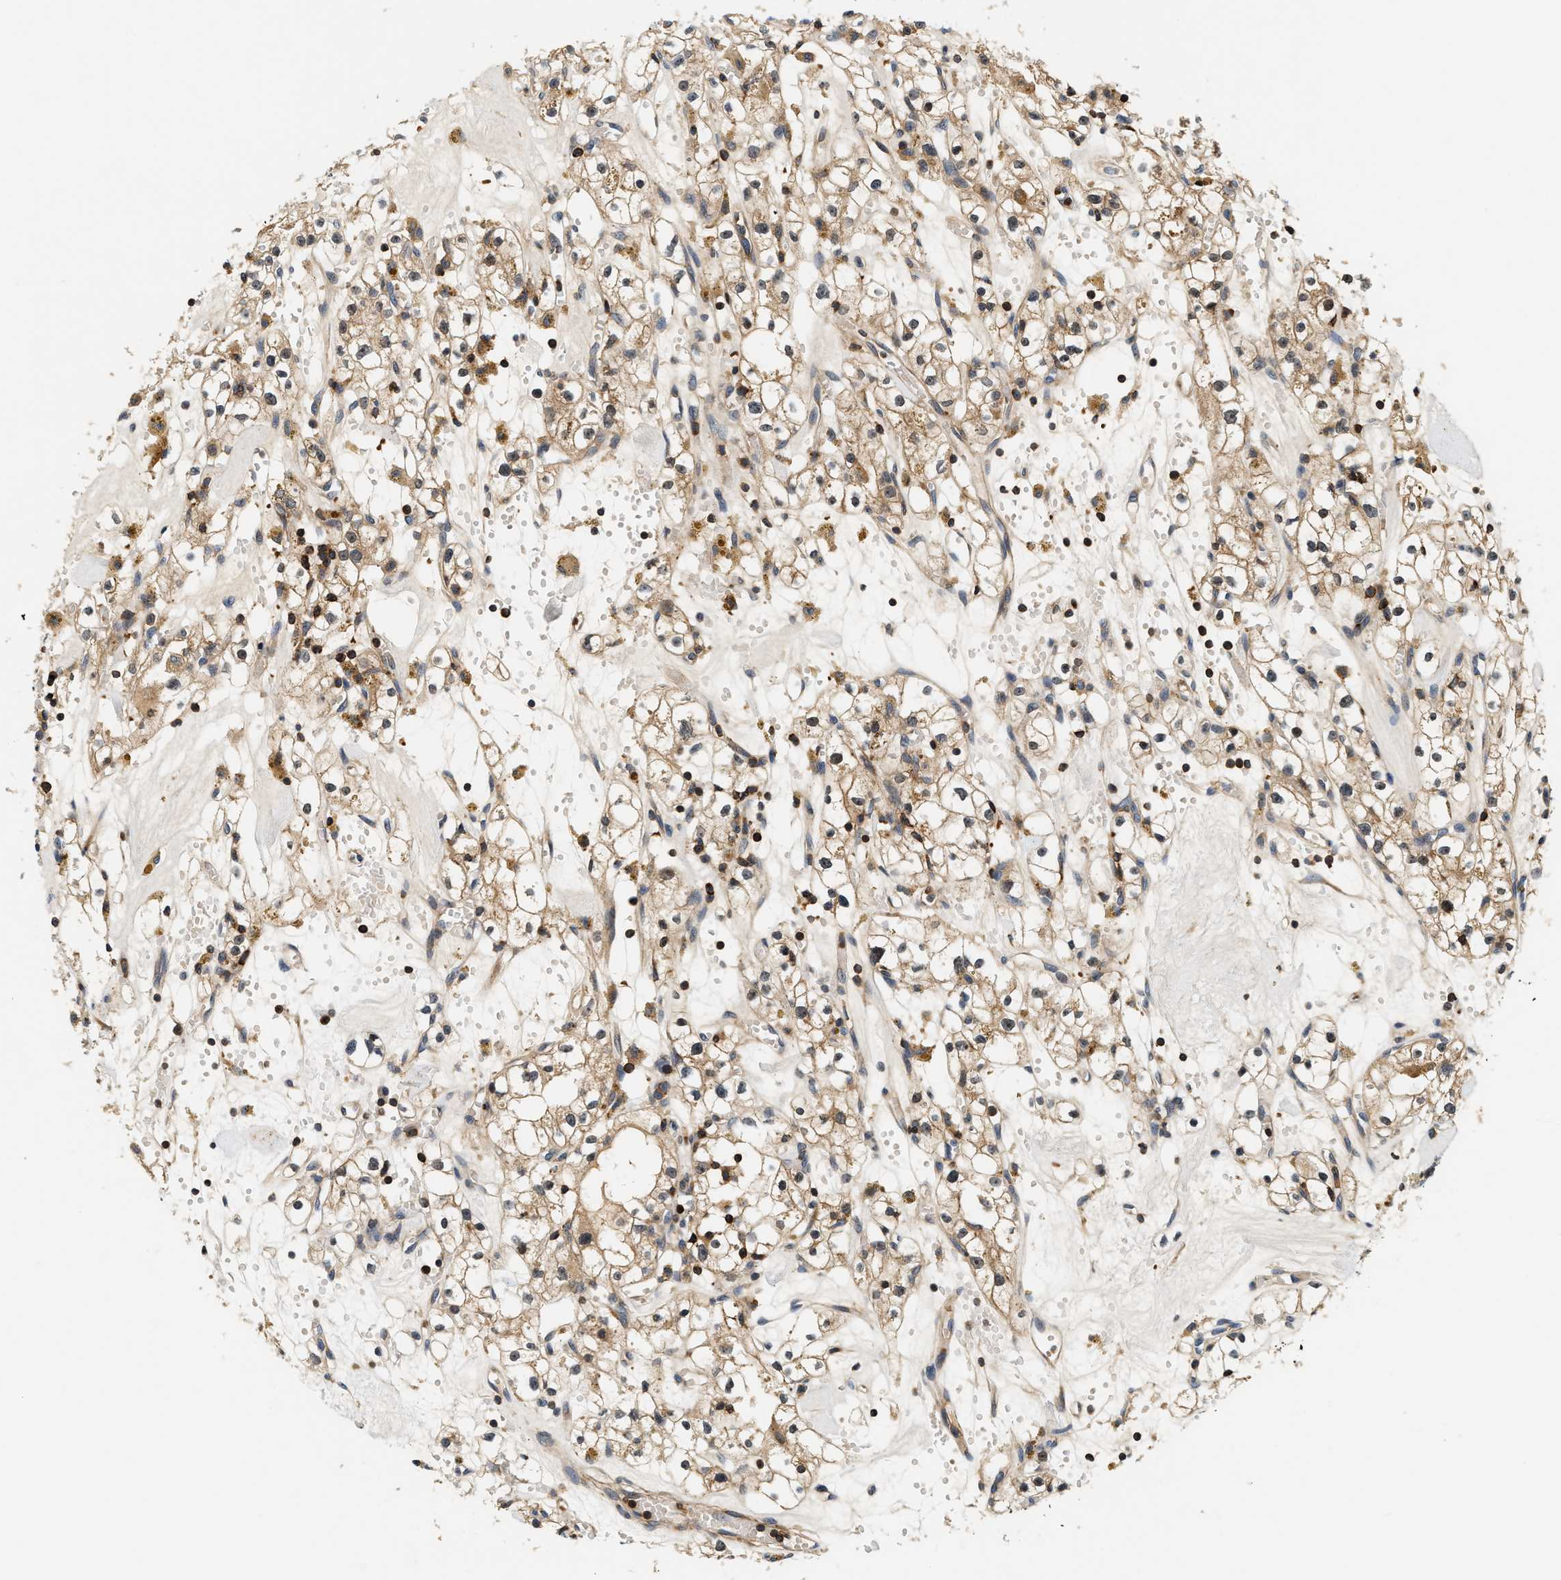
{"staining": {"intensity": "moderate", "quantity": ">75%", "location": "cytoplasmic/membranous,nuclear"}, "tissue": "renal cancer", "cell_type": "Tumor cells", "image_type": "cancer", "snomed": [{"axis": "morphology", "description": "Adenocarcinoma, NOS"}, {"axis": "topography", "description": "Kidney"}], "caption": "Adenocarcinoma (renal) was stained to show a protein in brown. There is medium levels of moderate cytoplasmic/membranous and nuclear expression in approximately >75% of tumor cells. (Brightfield microscopy of DAB IHC at high magnification).", "gene": "SAMD9", "patient": {"sex": "male", "age": 56}}